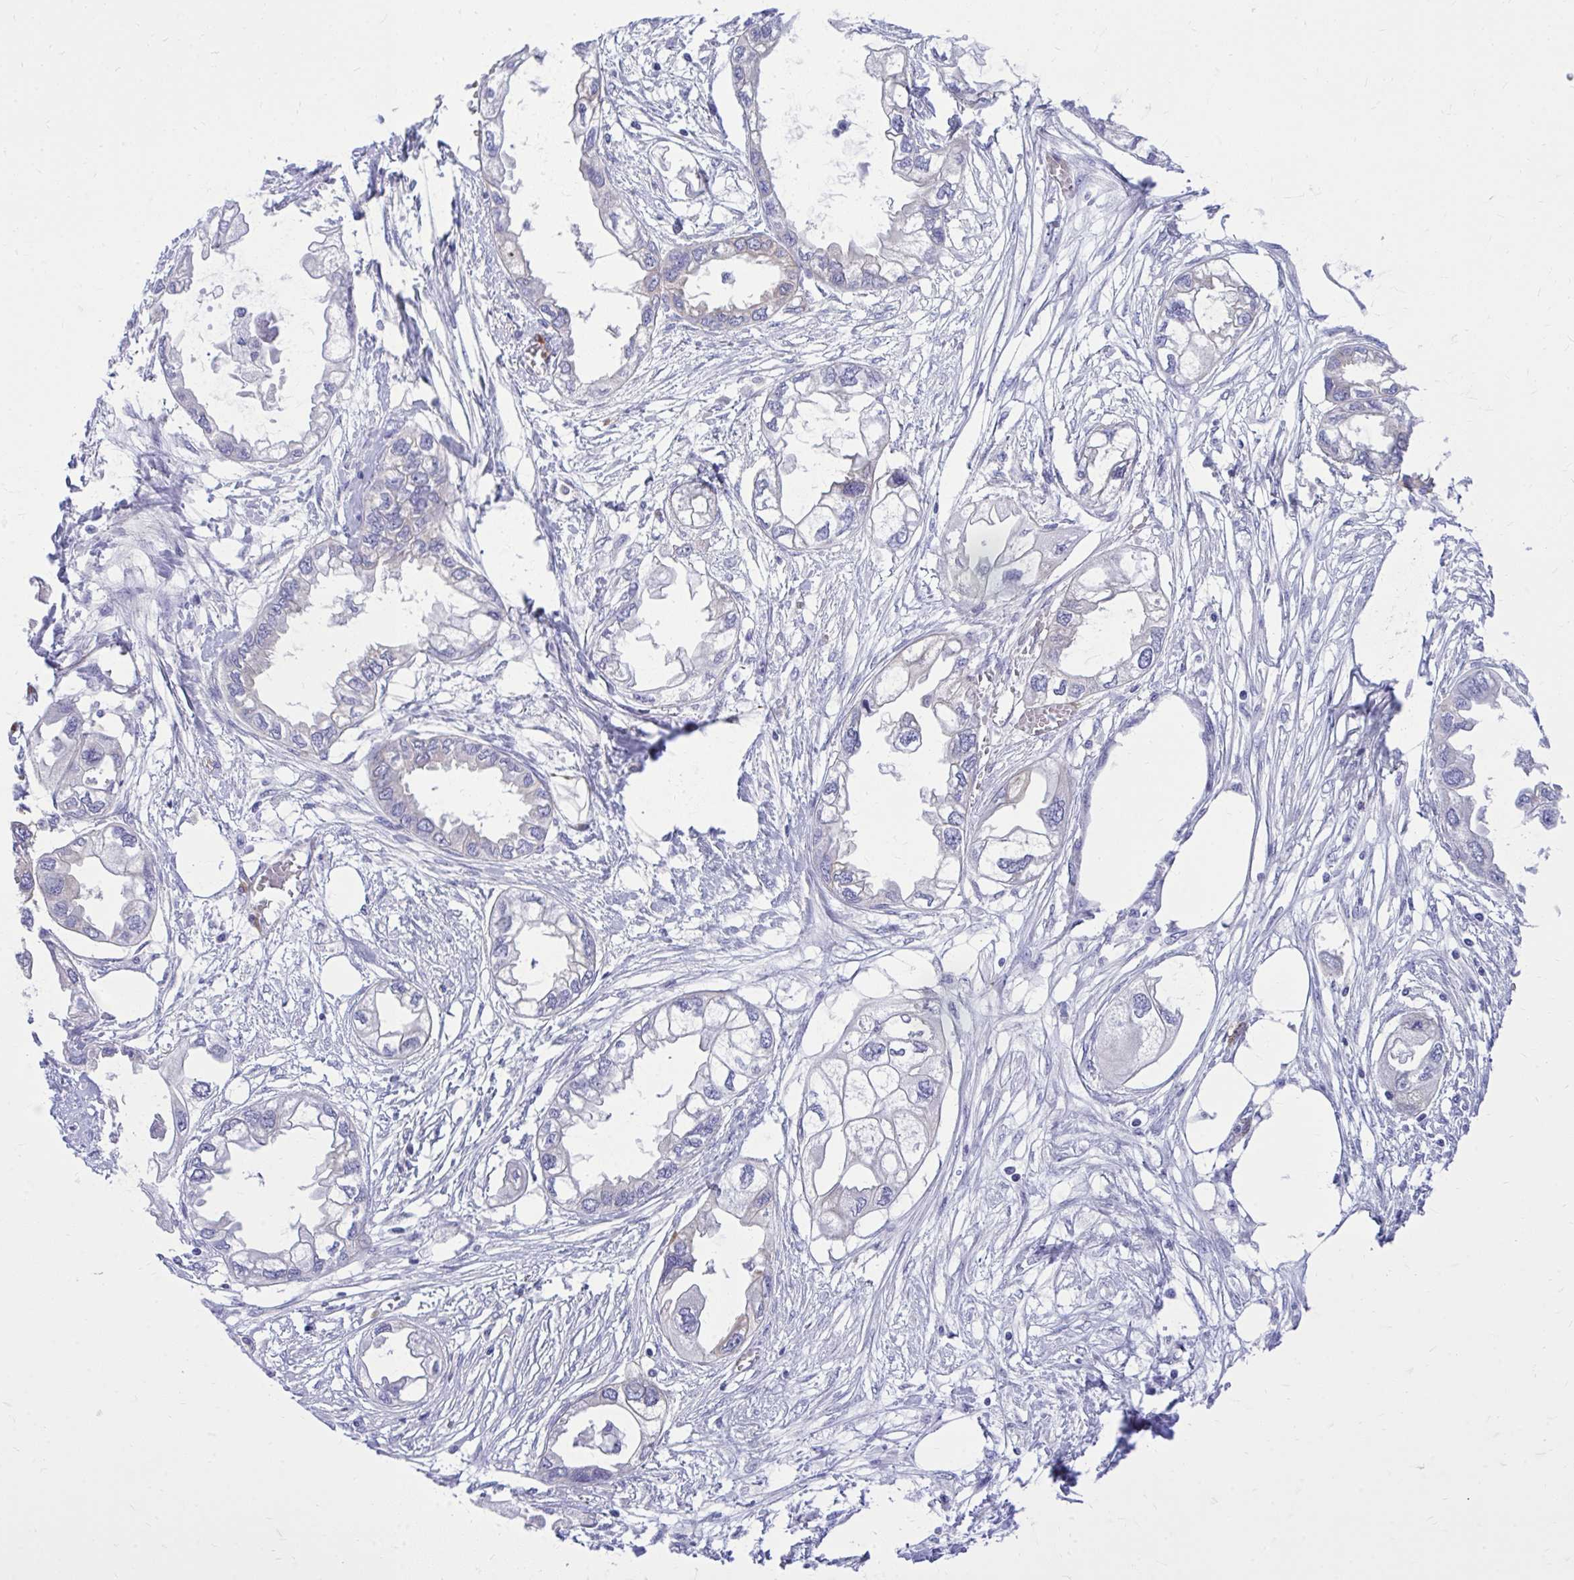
{"staining": {"intensity": "negative", "quantity": "none", "location": "none"}, "tissue": "endometrial cancer", "cell_type": "Tumor cells", "image_type": "cancer", "snomed": [{"axis": "morphology", "description": "Adenocarcinoma, NOS"}, {"axis": "morphology", "description": "Adenocarcinoma, metastatic, NOS"}, {"axis": "topography", "description": "Adipose tissue"}, {"axis": "topography", "description": "Endometrium"}], "caption": "A high-resolution image shows immunohistochemistry staining of metastatic adenocarcinoma (endometrial), which exhibits no significant expression in tumor cells.", "gene": "EPB41L1", "patient": {"sex": "female", "age": 67}}